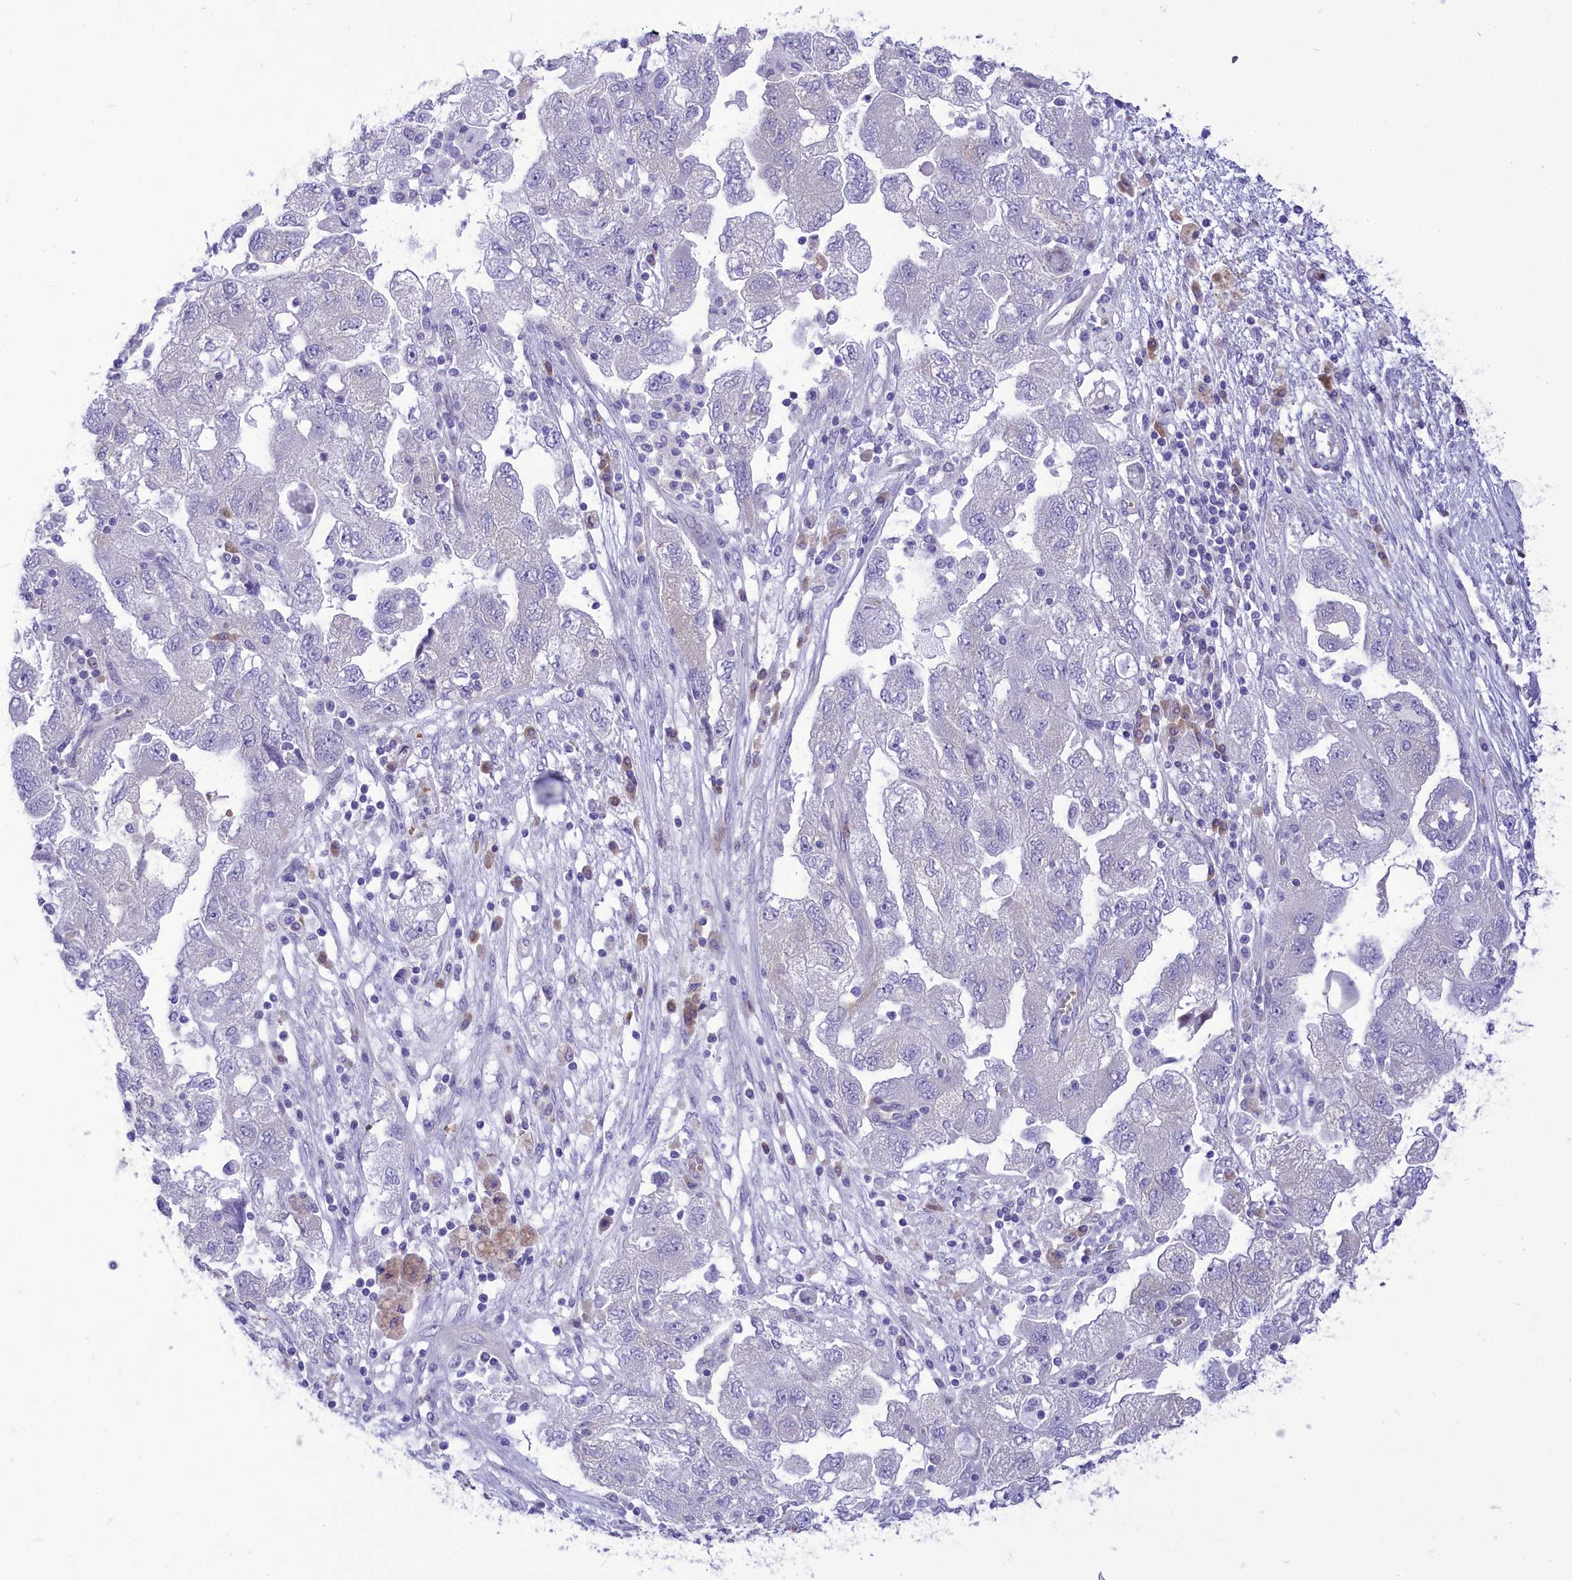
{"staining": {"intensity": "negative", "quantity": "none", "location": "none"}, "tissue": "ovarian cancer", "cell_type": "Tumor cells", "image_type": "cancer", "snomed": [{"axis": "morphology", "description": "Carcinoma, NOS"}, {"axis": "morphology", "description": "Cystadenocarcinoma, serous, NOS"}, {"axis": "topography", "description": "Ovary"}], "caption": "This is an immunohistochemistry (IHC) image of ovarian cancer (serous cystadenocarcinoma). There is no staining in tumor cells.", "gene": "DCAF16", "patient": {"sex": "female", "age": 69}}